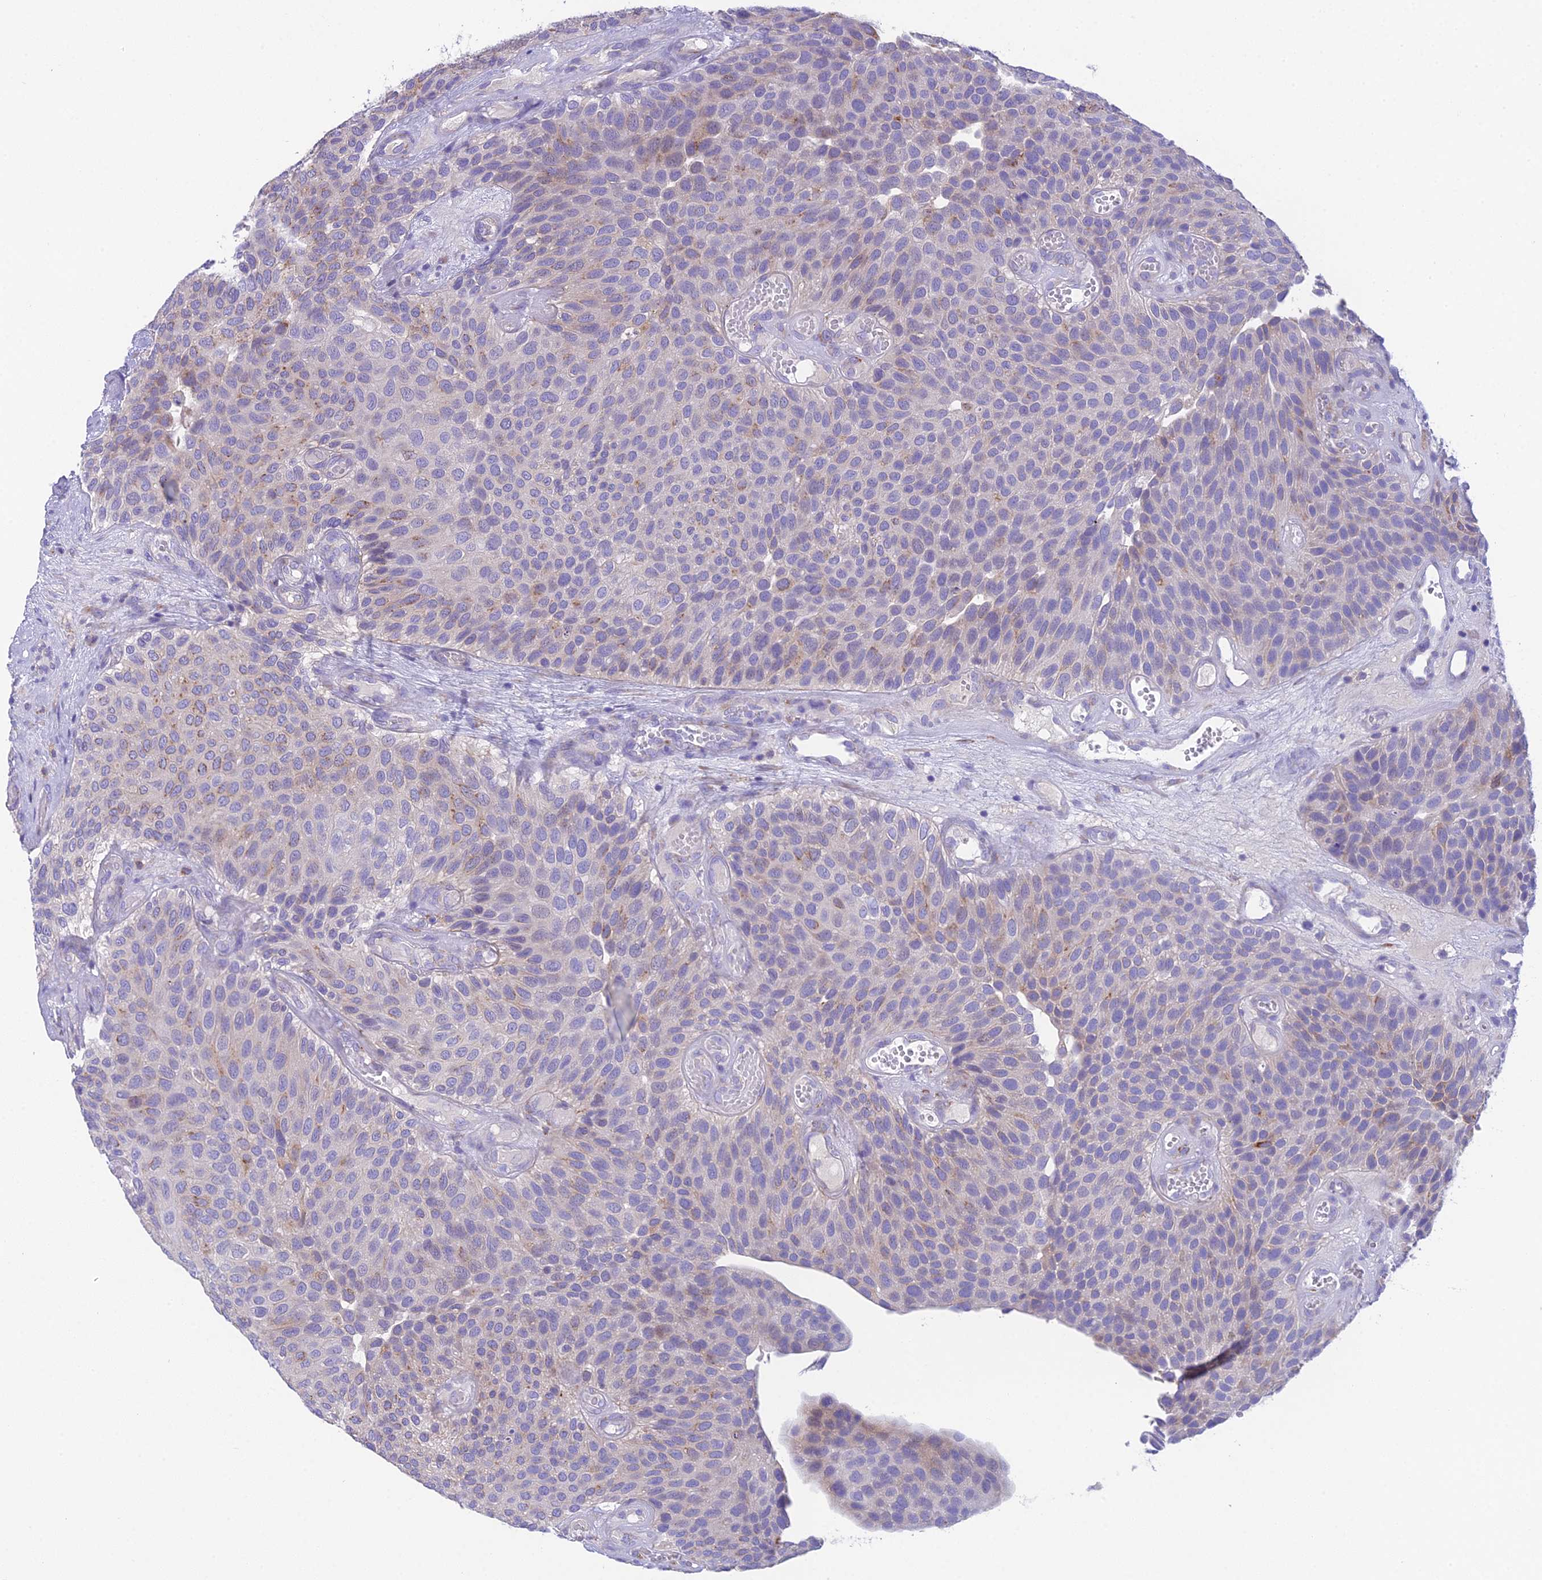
{"staining": {"intensity": "weak", "quantity": "<25%", "location": "cytoplasmic/membranous"}, "tissue": "urothelial cancer", "cell_type": "Tumor cells", "image_type": "cancer", "snomed": [{"axis": "morphology", "description": "Urothelial carcinoma, Low grade"}, {"axis": "topography", "description": "Urinary bladder"}], "caption": "Tumor cells show no significant protein positivity in low-grade urothelial carcinoma.", "gene": "KIAA0408", "patient": {"sex": "male", "age": 89}}